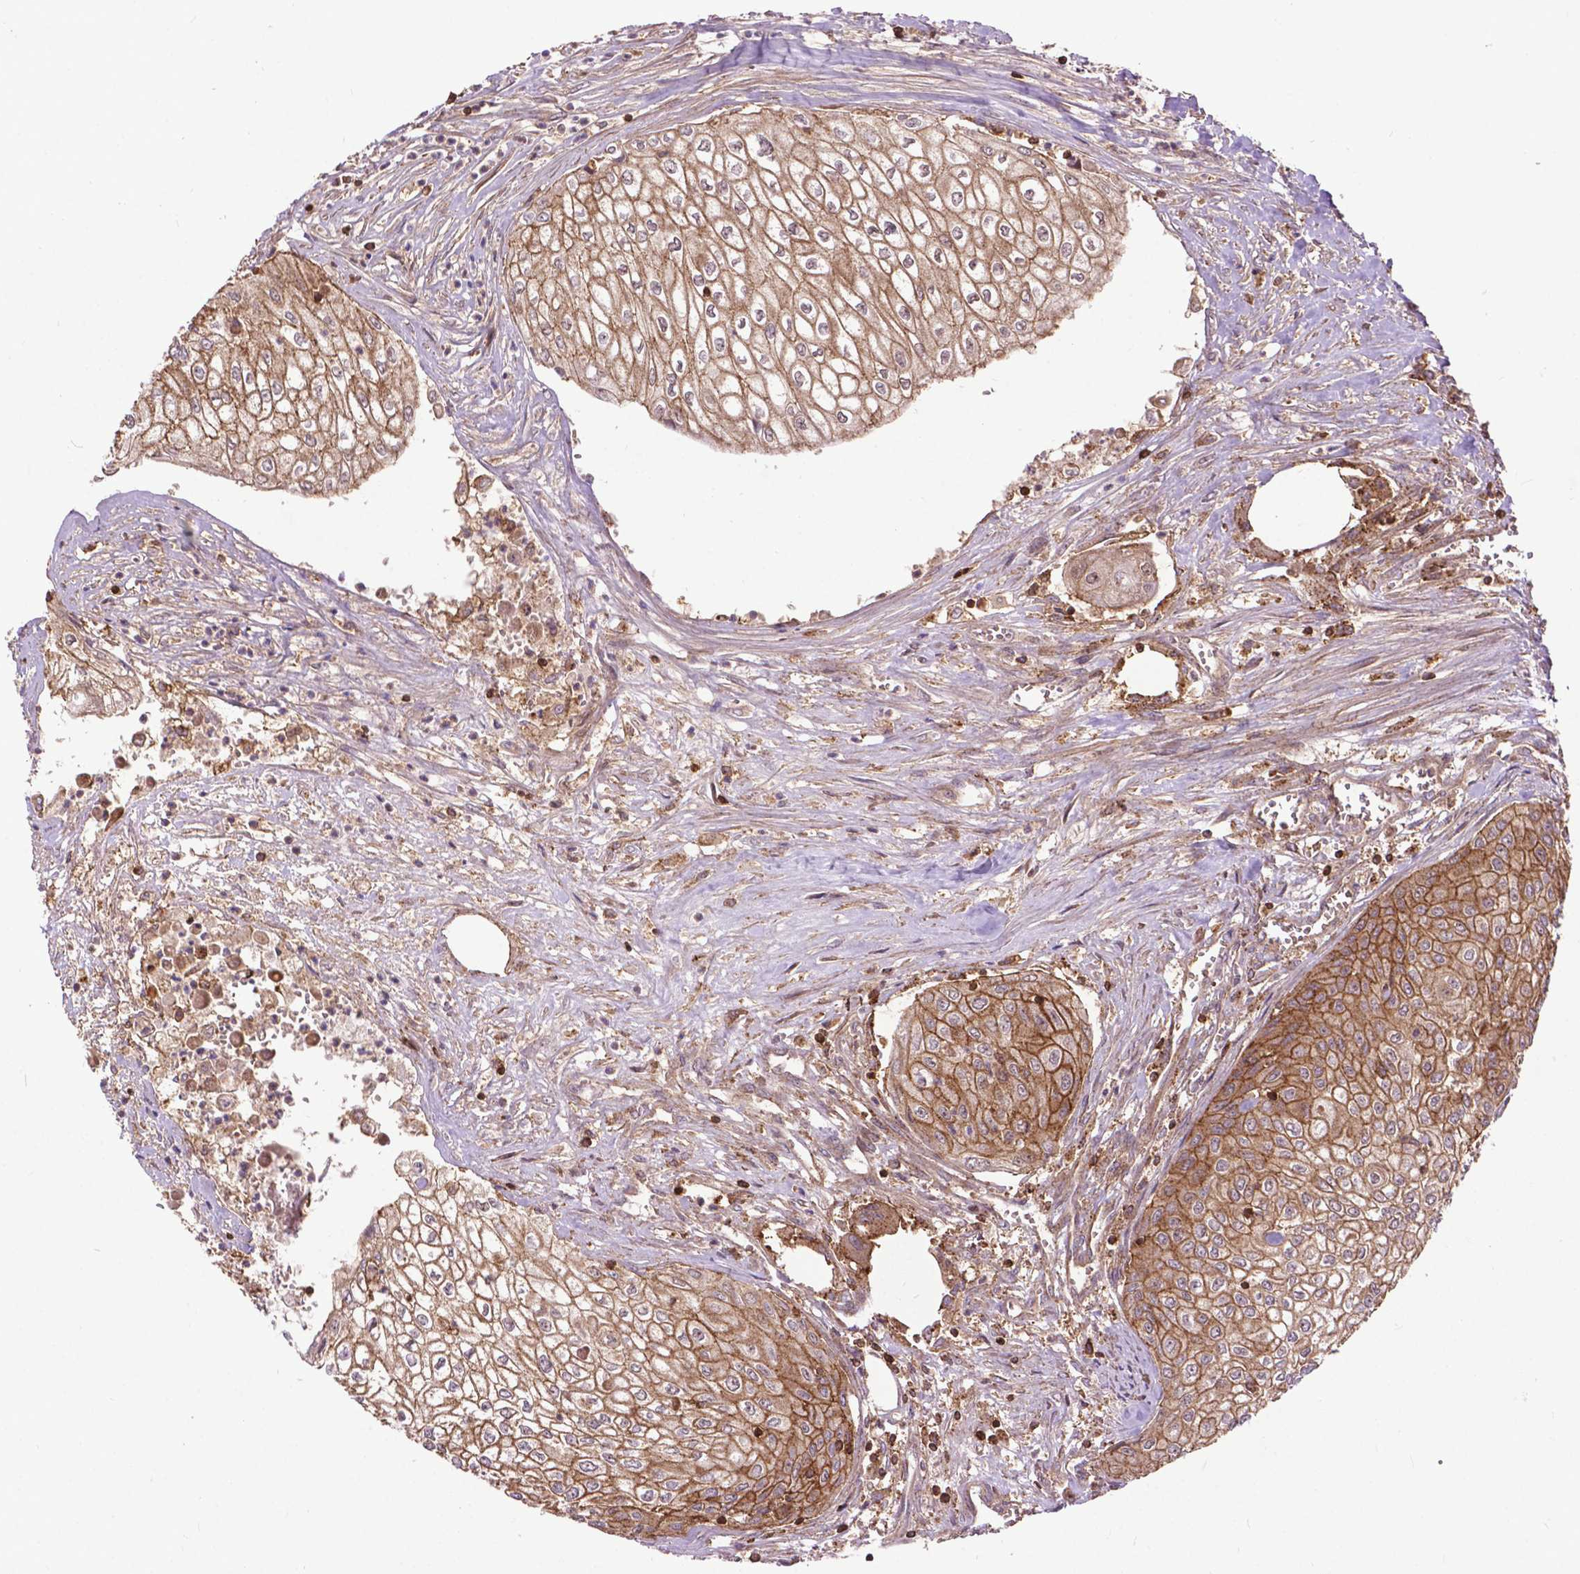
{"staining": {"intensity": "moderate", "quantity": ">75%", "location": "cytoplasmic/membranous"}, "tissue": "urothelial cancer", "cell_type": "Tumor cells", "image_type": "cancer", "snomed": [{"axis": "morphology", "description": "Urothelial carcinoma, High grade"}, {"axis": "topography", "description": "Urinary bladder"}], "caption": "A histopathology image showing moderate cytoplasmic/membranous expression in about >75% of tumor cells in urothelial cancer, as visualized by brown immunohistochemical staining.", "gene": "CHMP4A", "patient": {"sex": "male", "age": 62}}